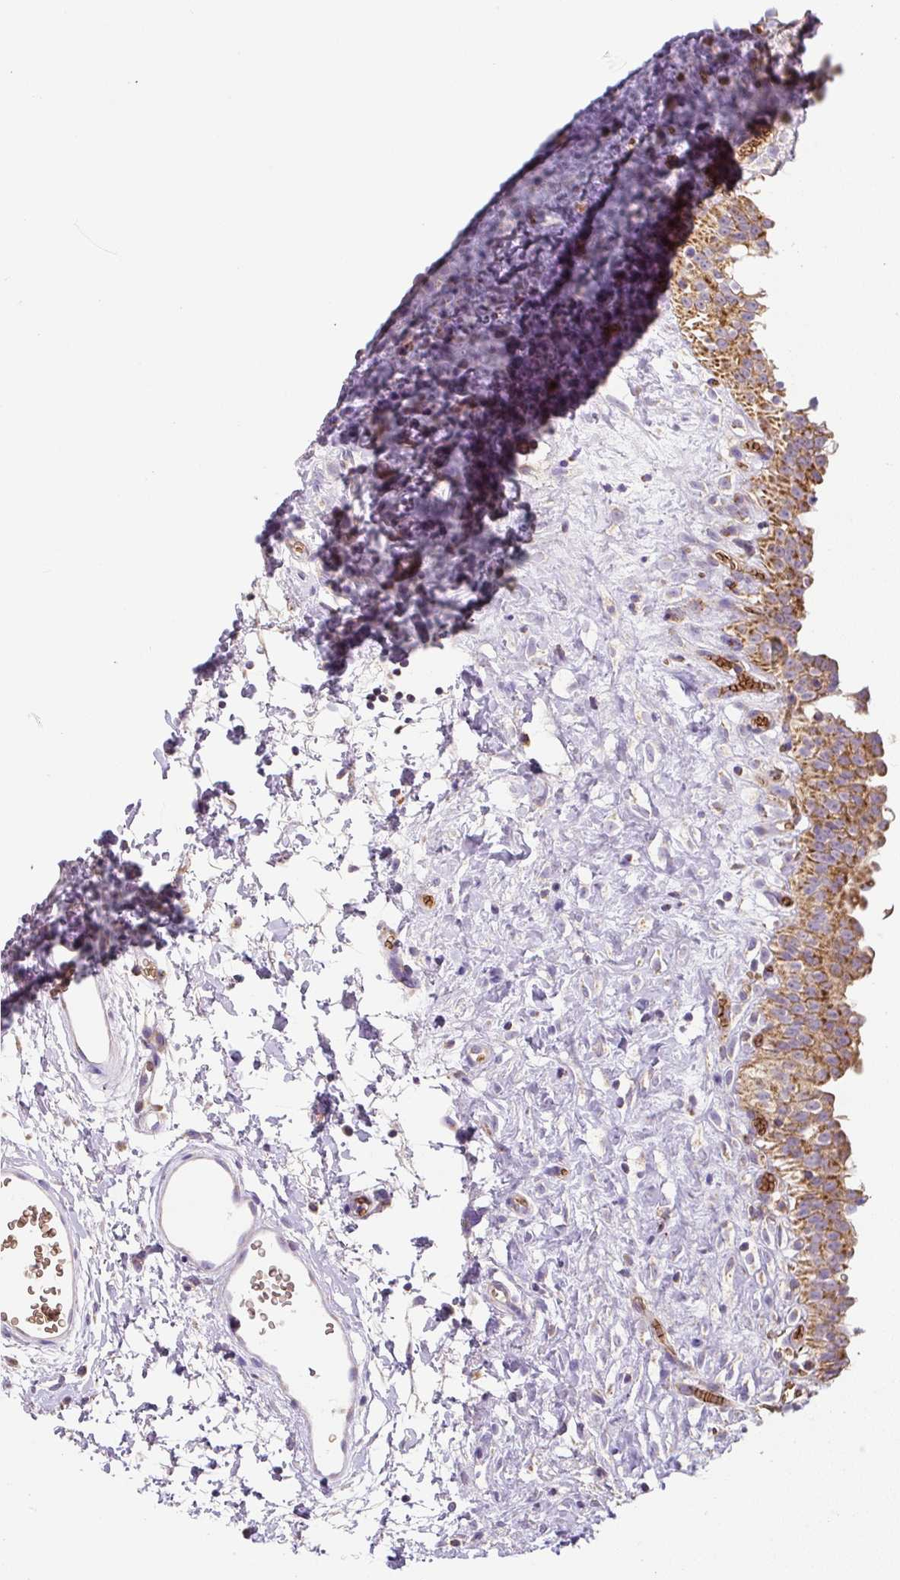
{"staining": {"intensity": "strong", "quantity": ">75%", "location": "cytoplasmic/membranous"}, "tissue": "urinary bladder", "cell_type": "Urothelial cells", "image_type": "normal", "snomed": [{"axis": "morphology", "description": "Normal tissue, NOS"}, {"axis": "topography", "description": "Urinary bladder"}], "caption": "Immunohistochemical staining of normal human urinary bladder displays high levels of strong cytoplasmic/membranous staining in approximately >75% of urothelial cells. (DAB (3,3'-diaminobenzidine) = brown stain, brightfield microscopy at high magnification).", "gene": "MT", "patient": {"sex": "male", "age": 51}}